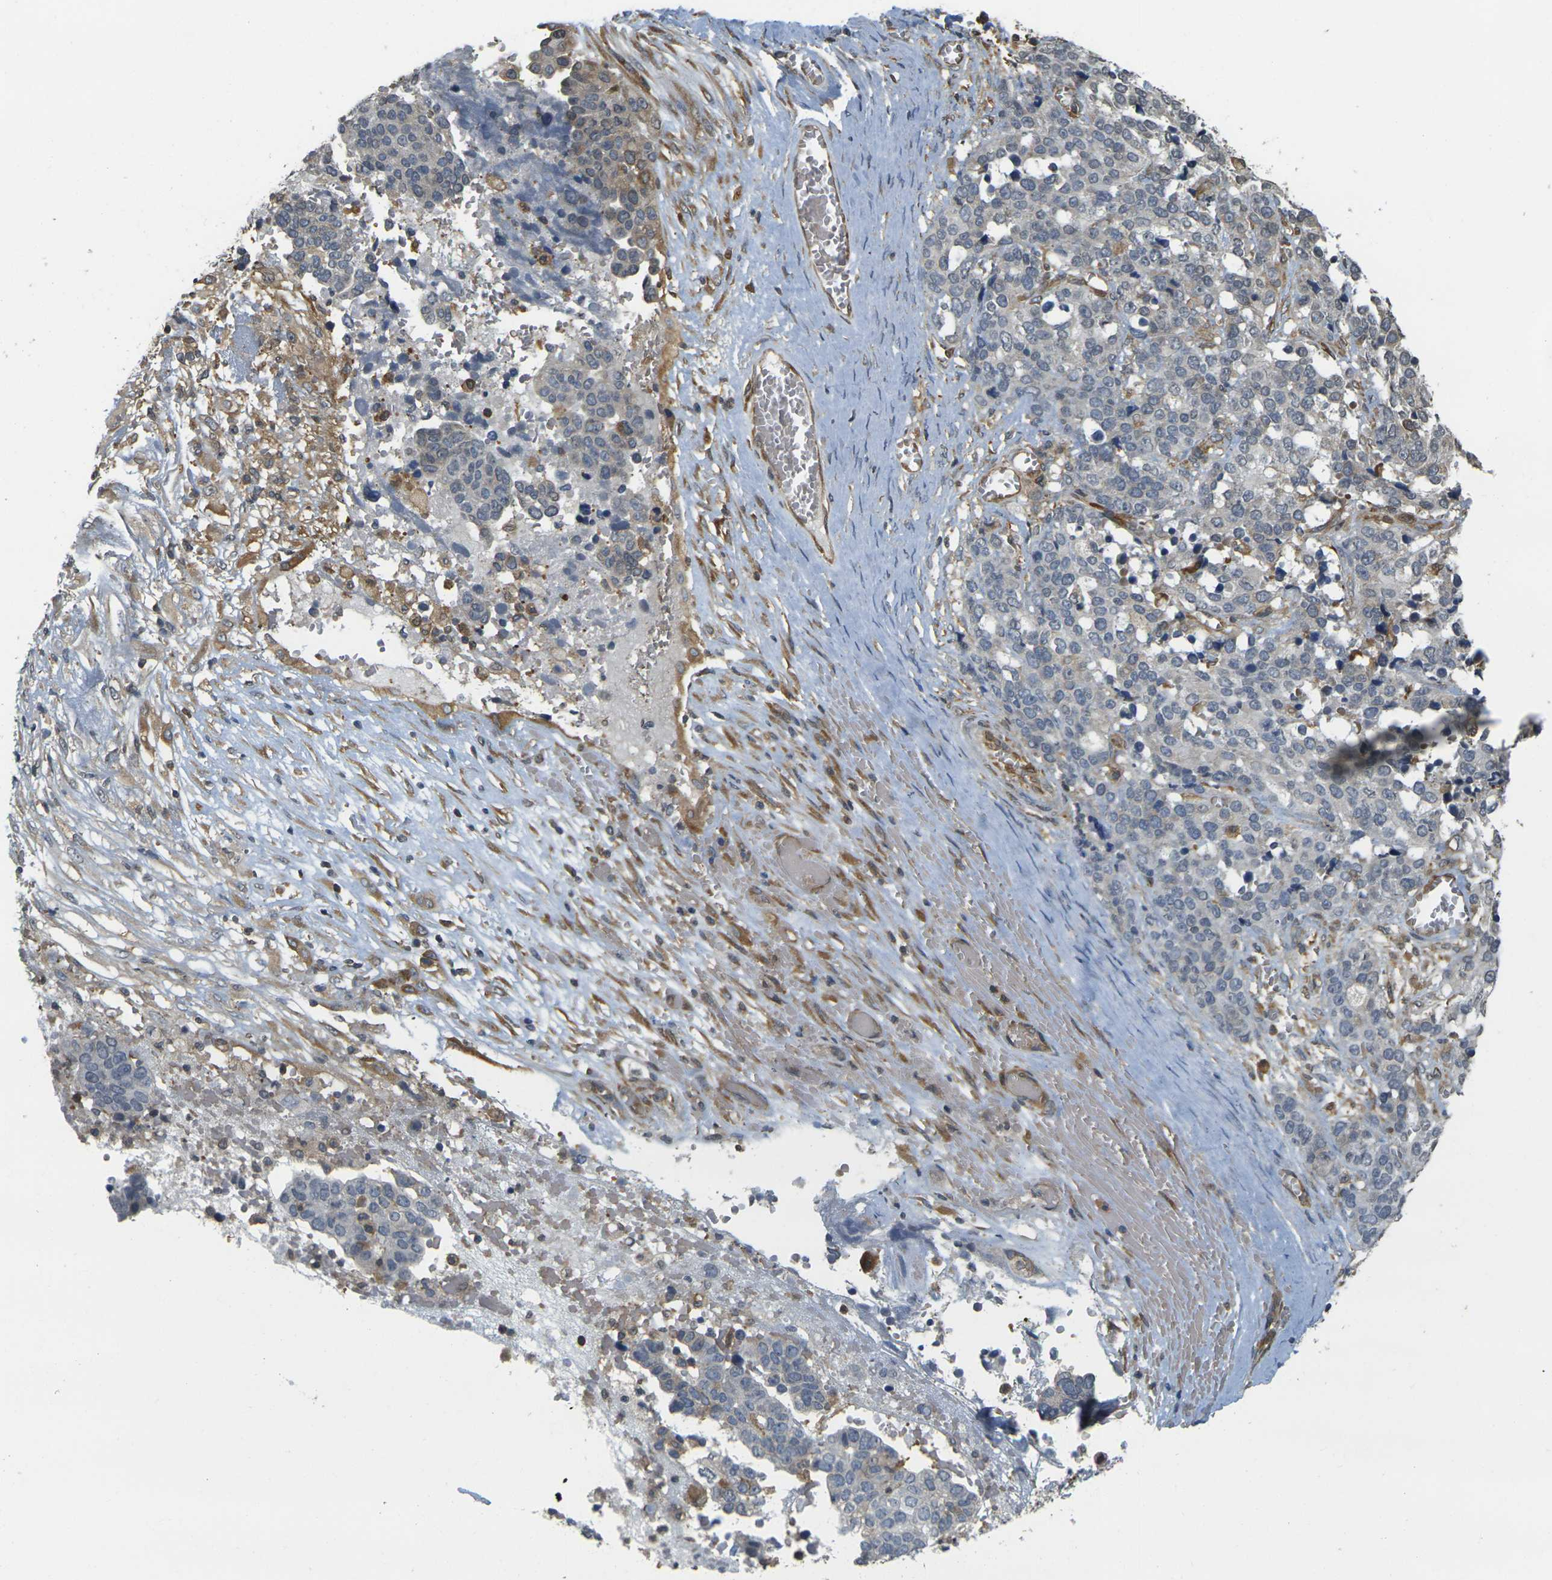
{"staining": {"intensity": "negative", "quantity": "none", "location": "none"}, "tissue": "ovarian cancer", "cell_type": "Tumor cells", "image_type": "cancer", "snomed": [{"axis": "morphology", "description": "Cystadenocarcinoma, serous, NOS"}, {"axis": "topography", "description": "Ovary"}], "caption": "This micrograph is of ovarian serous cystadenocarcinoma stained with IHC to label a protein in brown with the nuclei are counter-stained blue. There is no staining in tumor cells.", "gene": "CAST", "patient": {"sex": "female", "age": 44}}